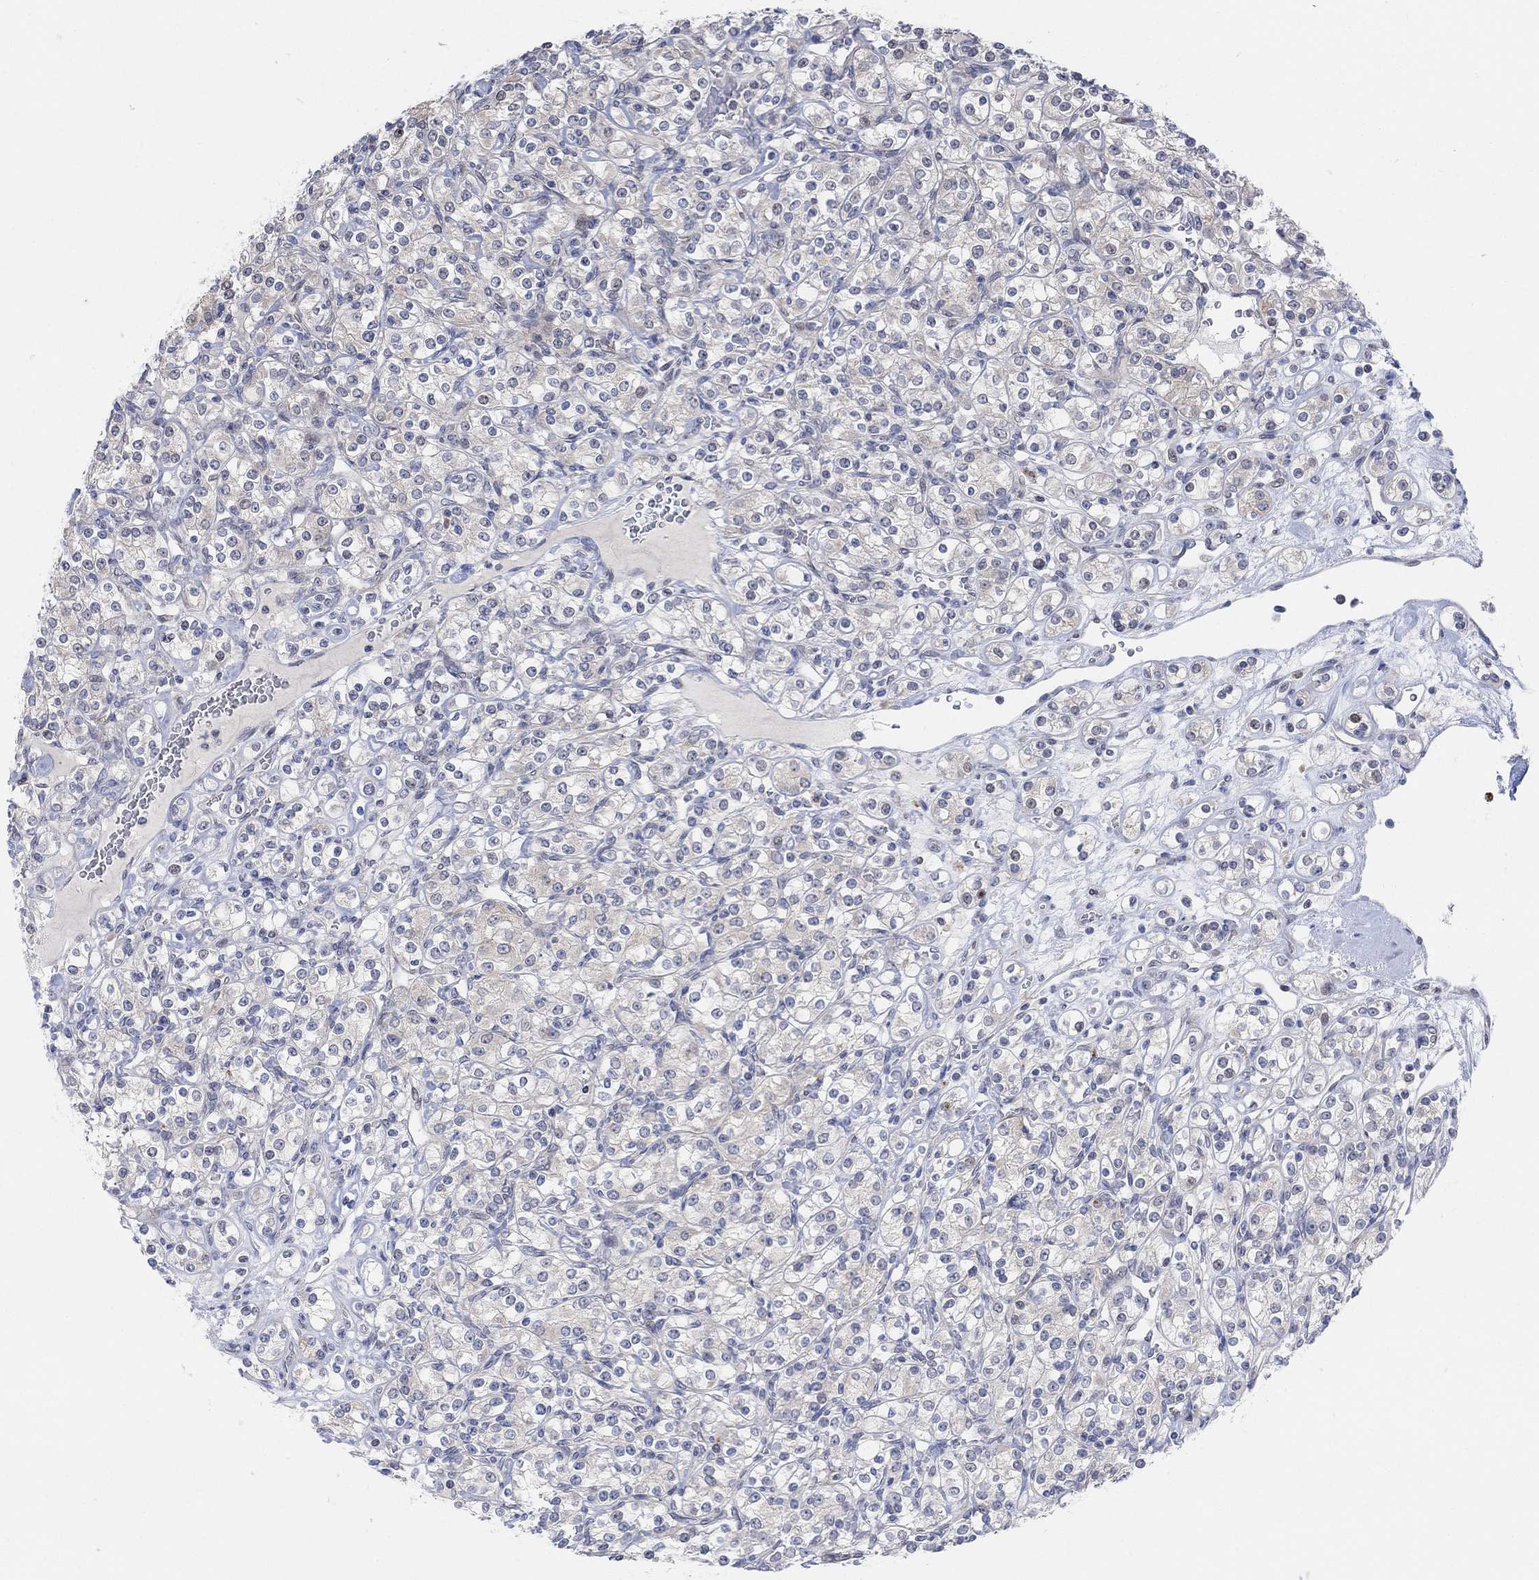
{"staining": {"intensity": "weak", "quantity": "<25%", "location": "cytoplasmic/membranous"}, "tissue": "renal cancer", "cell_type": "Tumor cells", "image_type": "cancer", "snomed": [{"axis": "morphology", "description": "Adenocarcinoma, NOS"}, {"axis": "topography", "description": "Kidney"}], "caption": "This is a micrograph of immunohistochemistry (IHC) staining of renal cancer, which shows no expression in tumor cells.", "gene": "CNTF", "patient": {"sex": "male", "age": 77}}